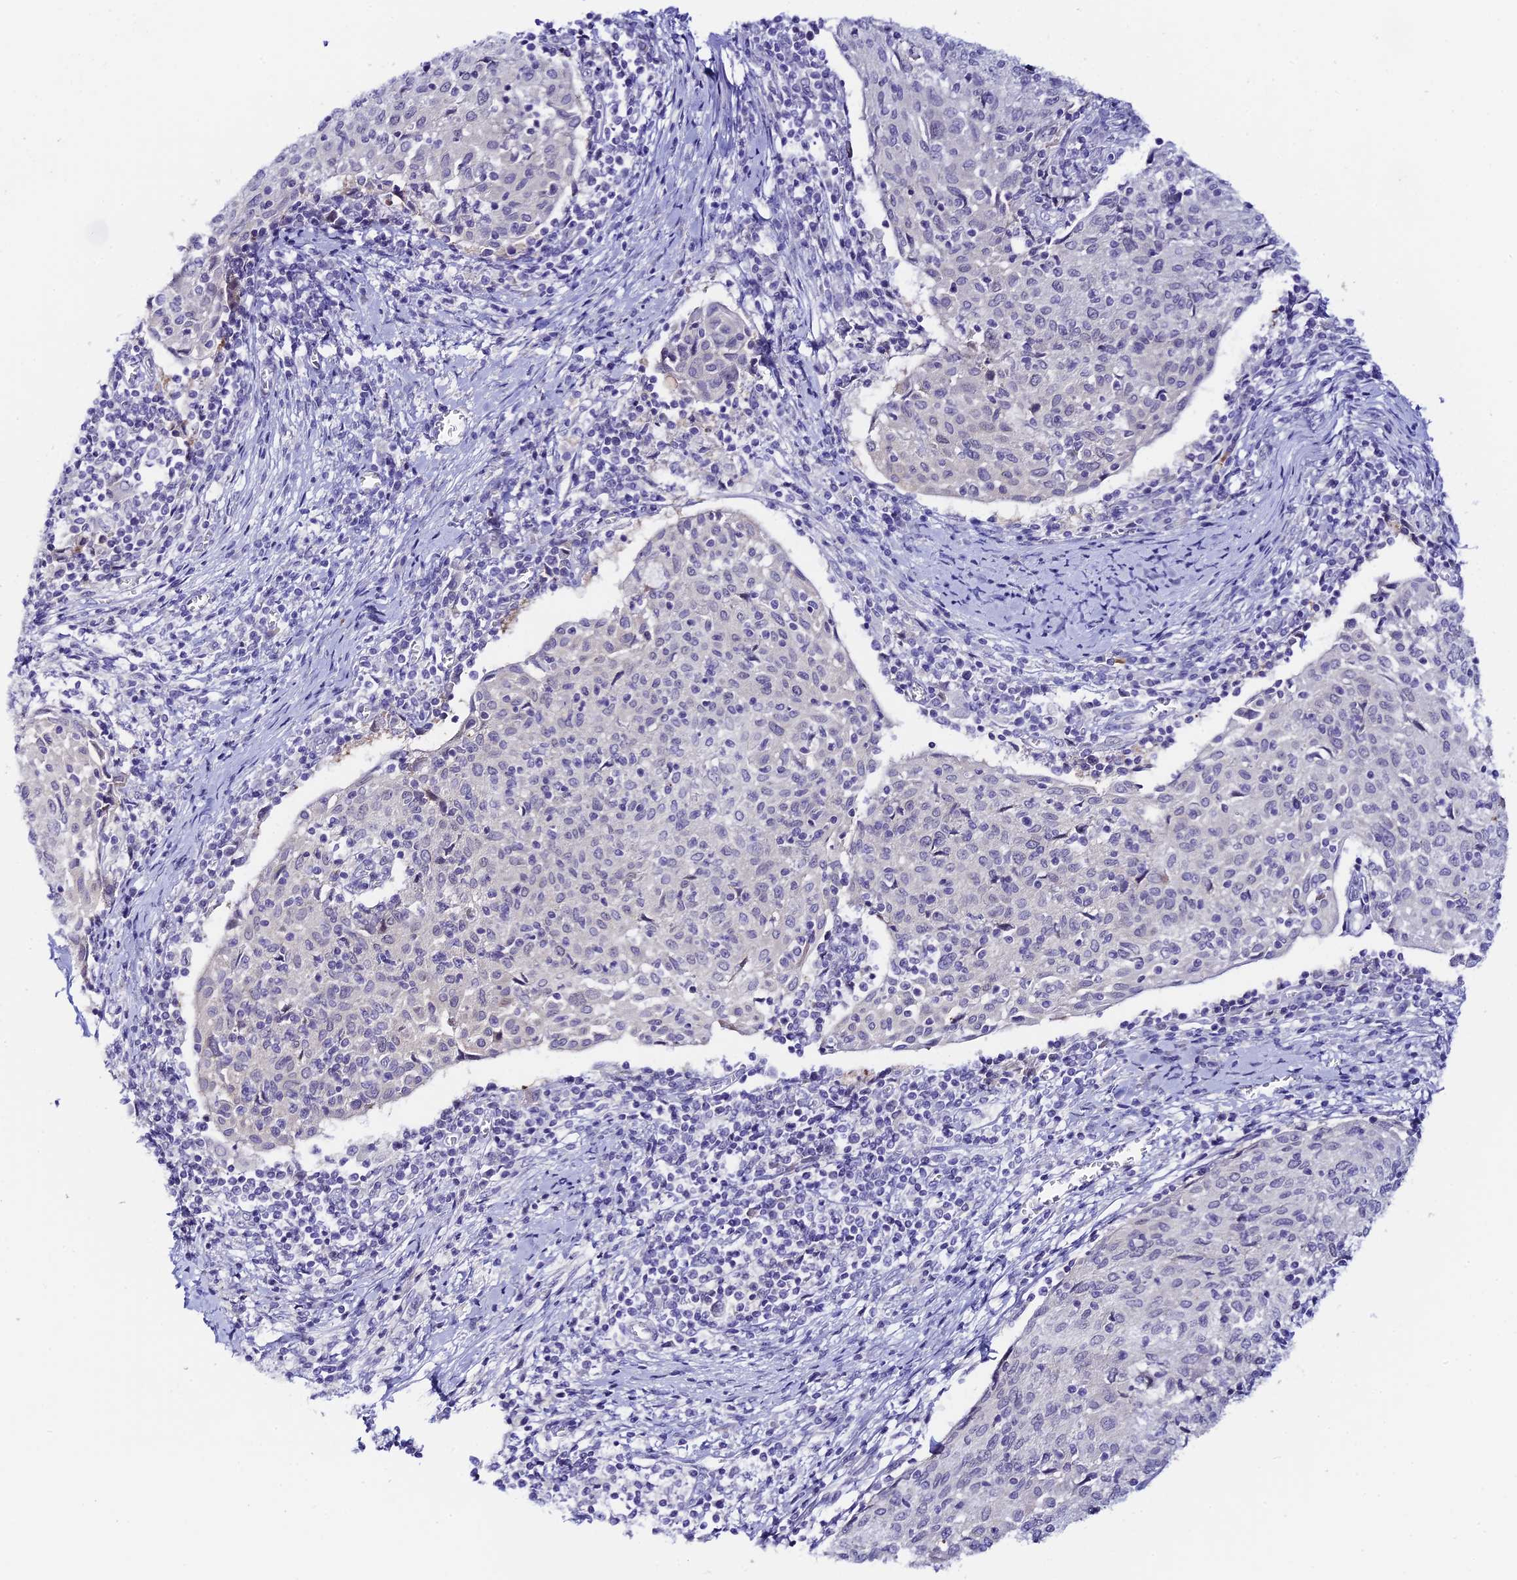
{"staining": {"intensity": "negative", "quantity": "none", "location": "none"}, "tissue": "cervical cancer", "cell_type": "Tumor cells", "image_type": "cancer", "snomed": [{"axis": "morphology", "description": "Squamous cell carcinoma, NOS"}, {"axis": "topography", "description": "Cervix"}], "caption": "High power microscopy histopathology image of an immunohistochemistry (IHC) photomicrograph of cervical cancer (squamous cell carcinoma), revealing no significant expression in tumor cells.", "gene": "RASGEF1B", "patient": {"sex": "female", "age": 52}}